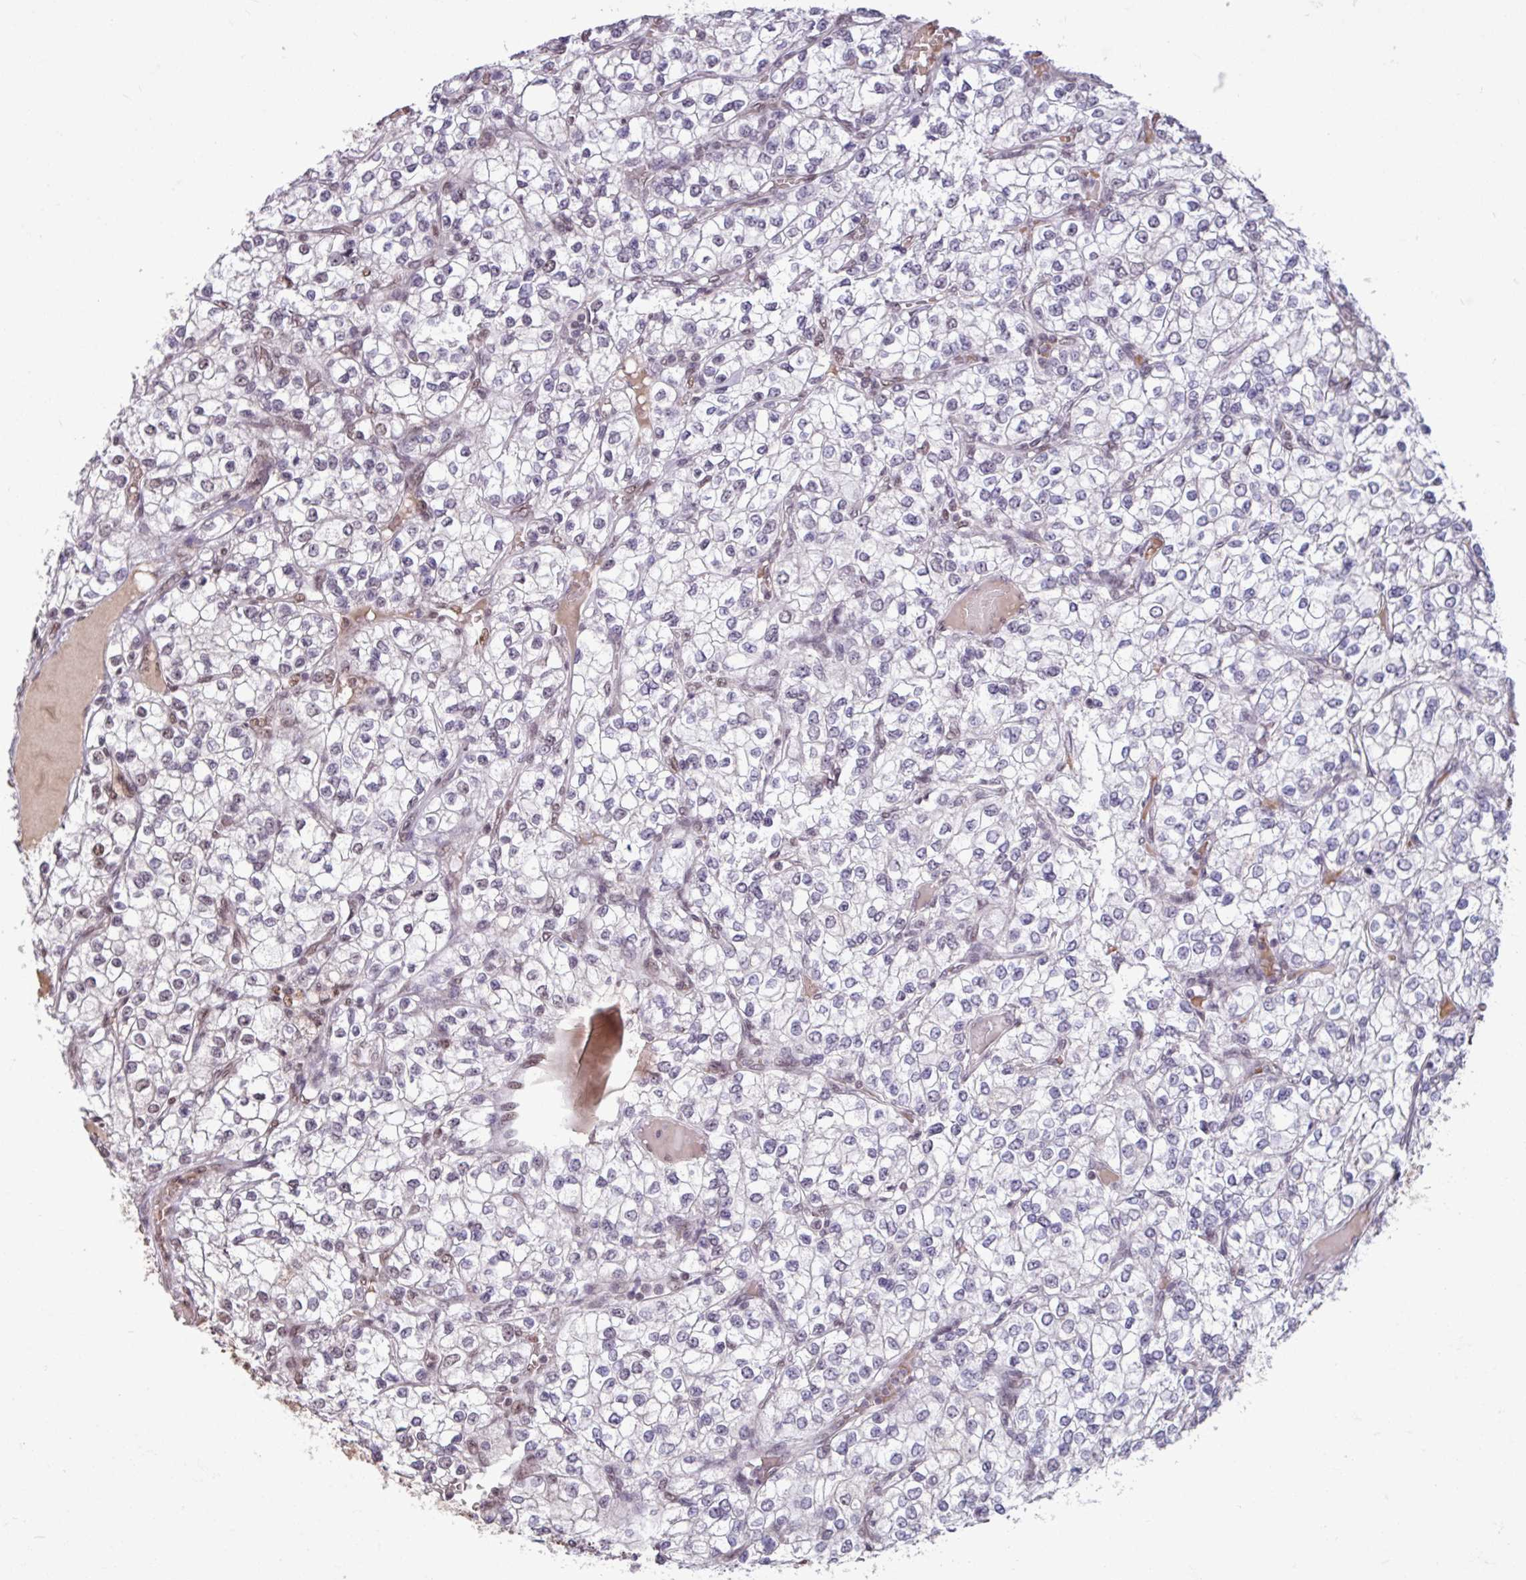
{"staining": {"intensity": "weak", "quantity": "<25%", "location": "nuclear"}, "tissue": "renal cancer", "cell_type": "Tumor cells", "image_type": "cancer", "snomed": [{"axis": "morphology", "description": "Adenocarcinoma, NOS"}, {"axis": "topography", "description": "Kidney"}], "caption": "IHC image of adenocarcinoma (renal) stained for a protein (brown), which reveals no positivity in tumor cells.", "gene": "TDG", "patient": {"sex": "male", "age": 80}}